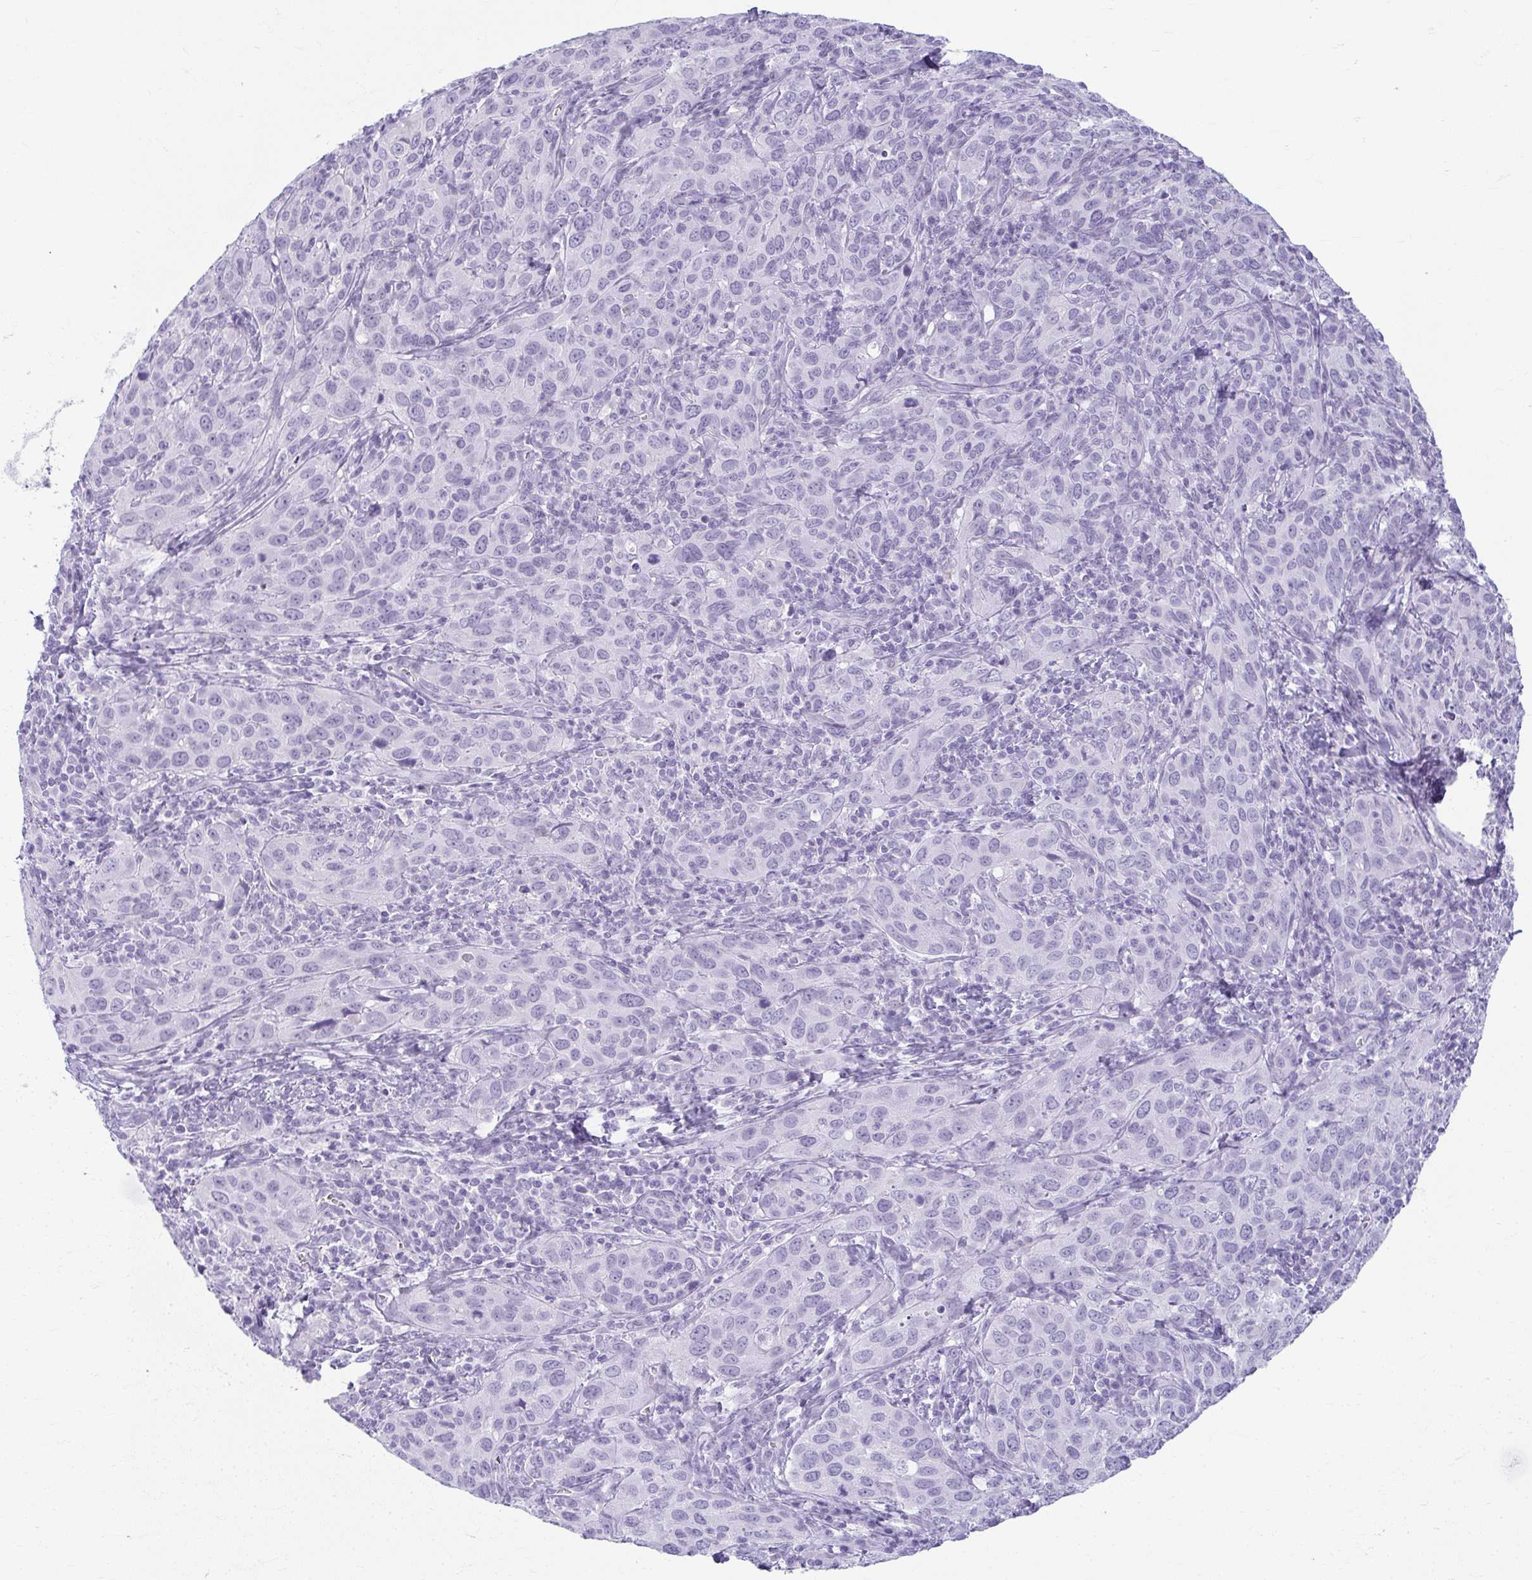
{"staining": {"intensity": "negative", "quantity": "none", "location": "none"}, "tissue": "cervical cancer", "cell_type": "Tumor cells", "image_type": "cancer", "snomed": [{"axis": "morphology", "description": "Normal tissue, NOS"}, {"axis": "morphology", "description": "Squamous cell carcinoma, NOS"}, {"axis": "topography", "description": "Cervix"}], "caption": "DAB (3,3'-diaminobenzidine) immunohistochemical staining of cervical squamous cell carcinoma exhibits no significant positivity in tumor cells.", "gene": "MOBP", "patient": {"sex": "female", "age": 51}}